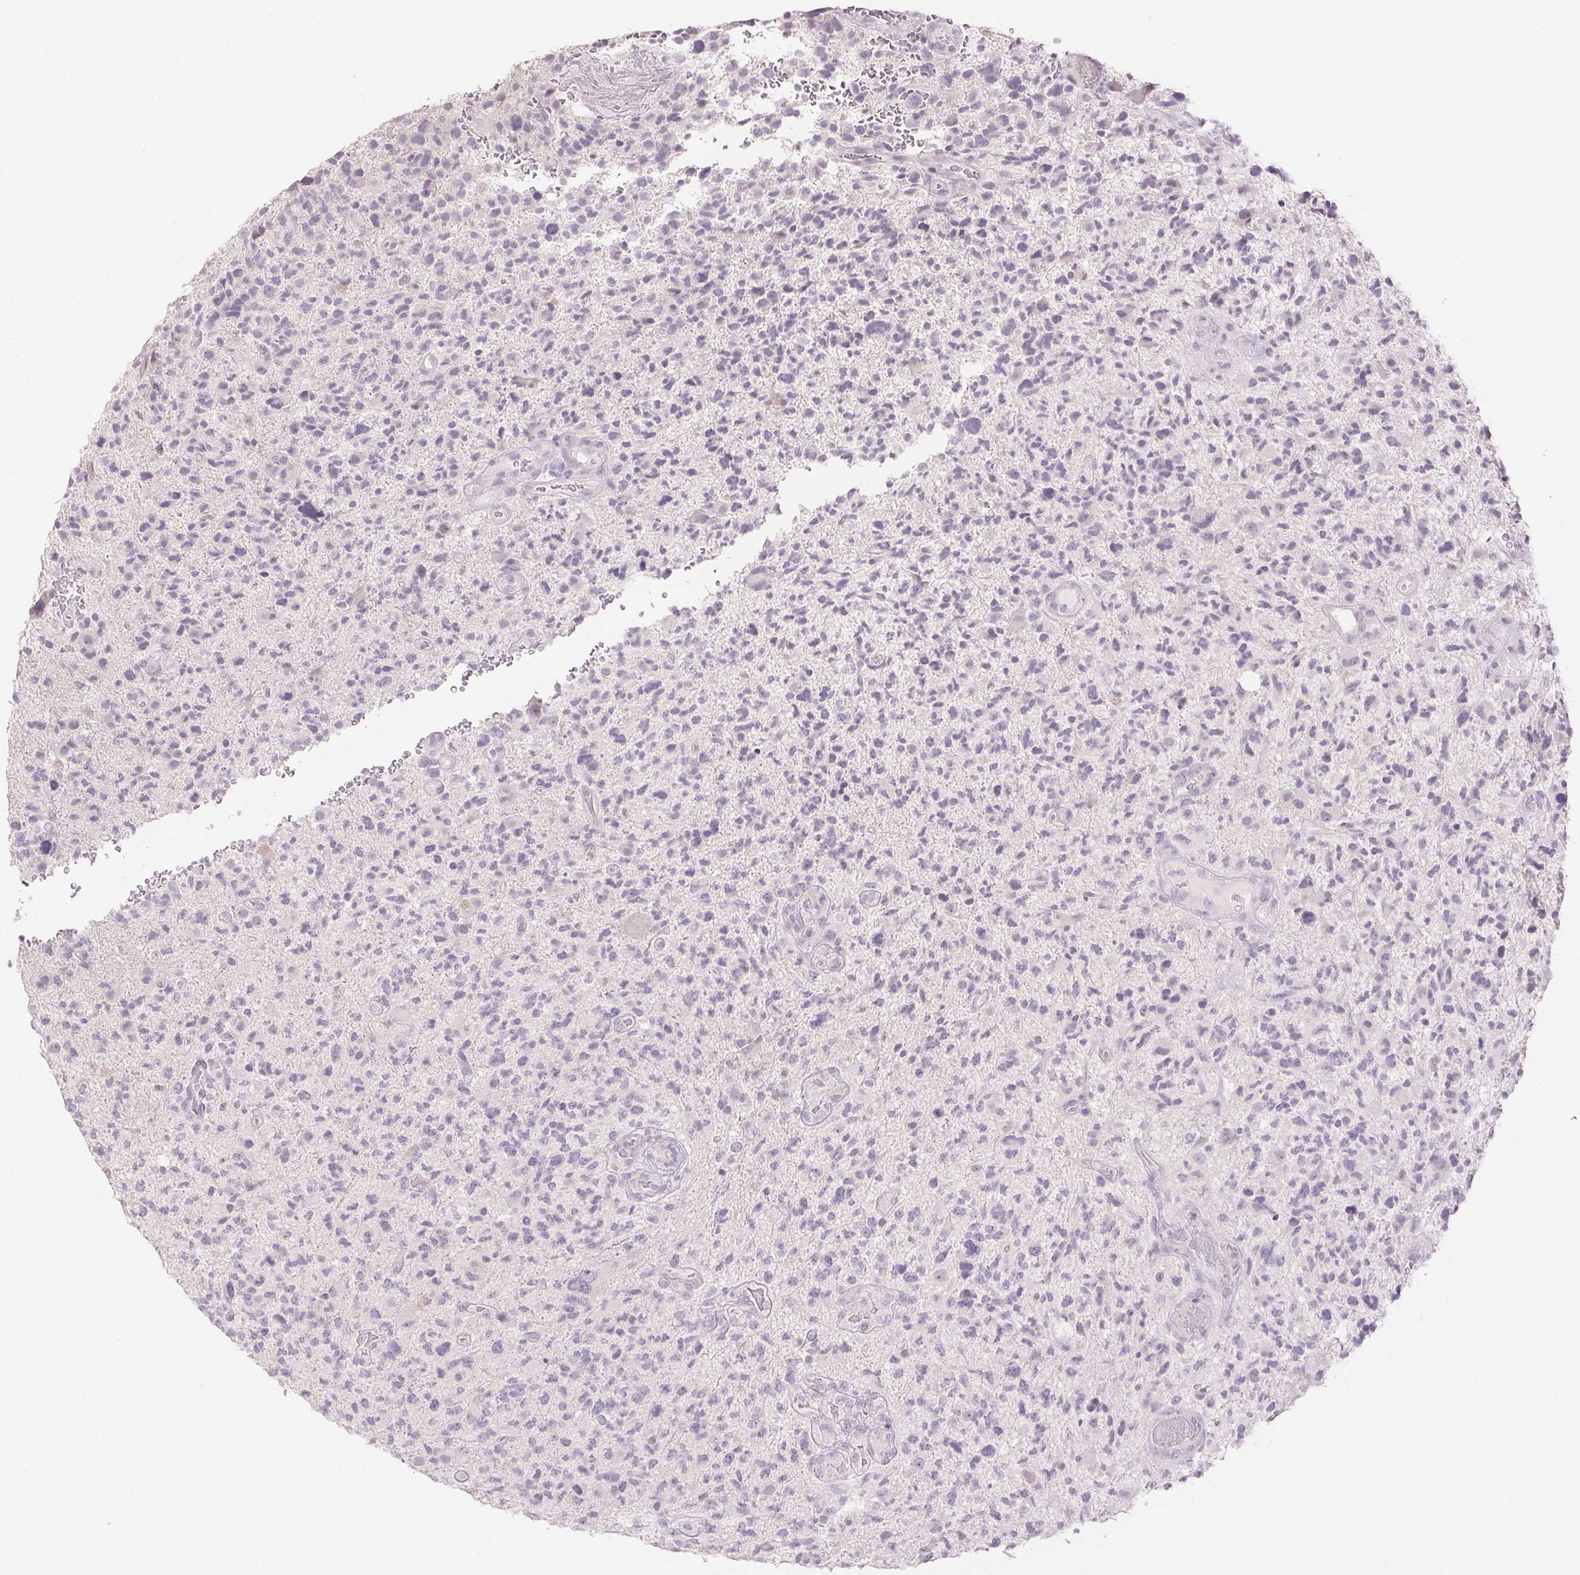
{"staining": {"intensity": "negative", "quantity": "none", "location": "none"}, "tissue": "glioma", "cell_type": "Tumor cells", "image_type": "cancer", "snomed": [{"axis": "morphology", "description": "Glioma, malignant, High grade"}, {"axis": "topography", "description": "Brain"}], "caption": "The image displays no significant staining in tumor cells of malignant glioma (high-grade).", "gene": "PI3", "patient": {"sex": "female", "age": 71}}